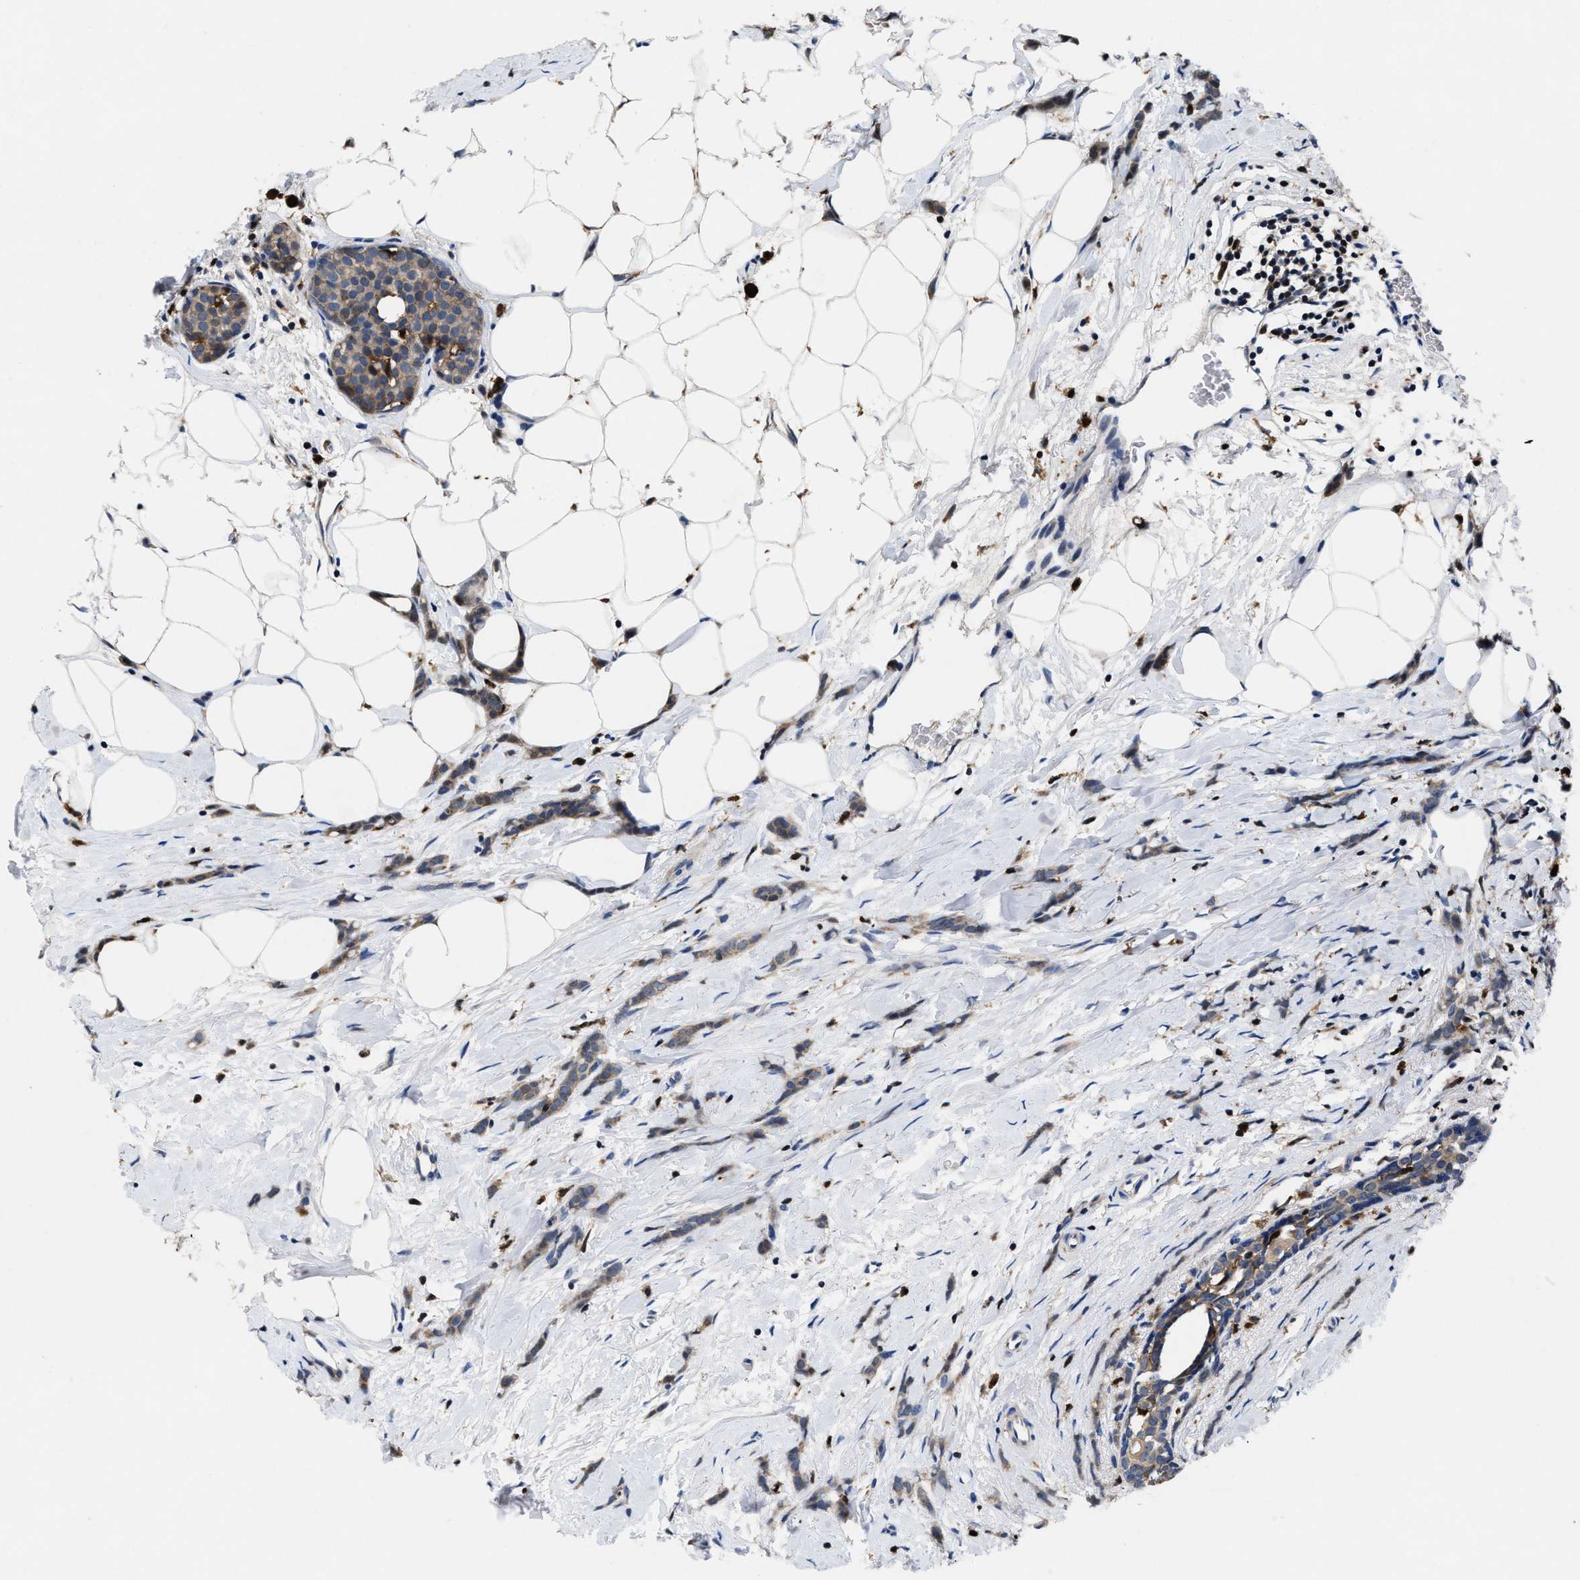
{"staining": {"intensity": "moderate", "quantity": ">75%", "location": "cytoplasmic/membranous"}, "tissue": "breast cancer", "cell_type": "Tumor cells", "image_type": "cancer", "snomed": [{"axis": "morphology", "description": "Lobular carcinoma, in situ"}, {"axis": "morphology", "description": "Lobular carcinoma"}, {"axis": "topography", "description": "Breast"}], "caption": "Human breast cancer (lobular carcinoma in situ) stained with a protein marker demonstrates moderate staining in tumor cells.", "gene": "RGS10", "patient": {"sex": "female", "age": 41}}